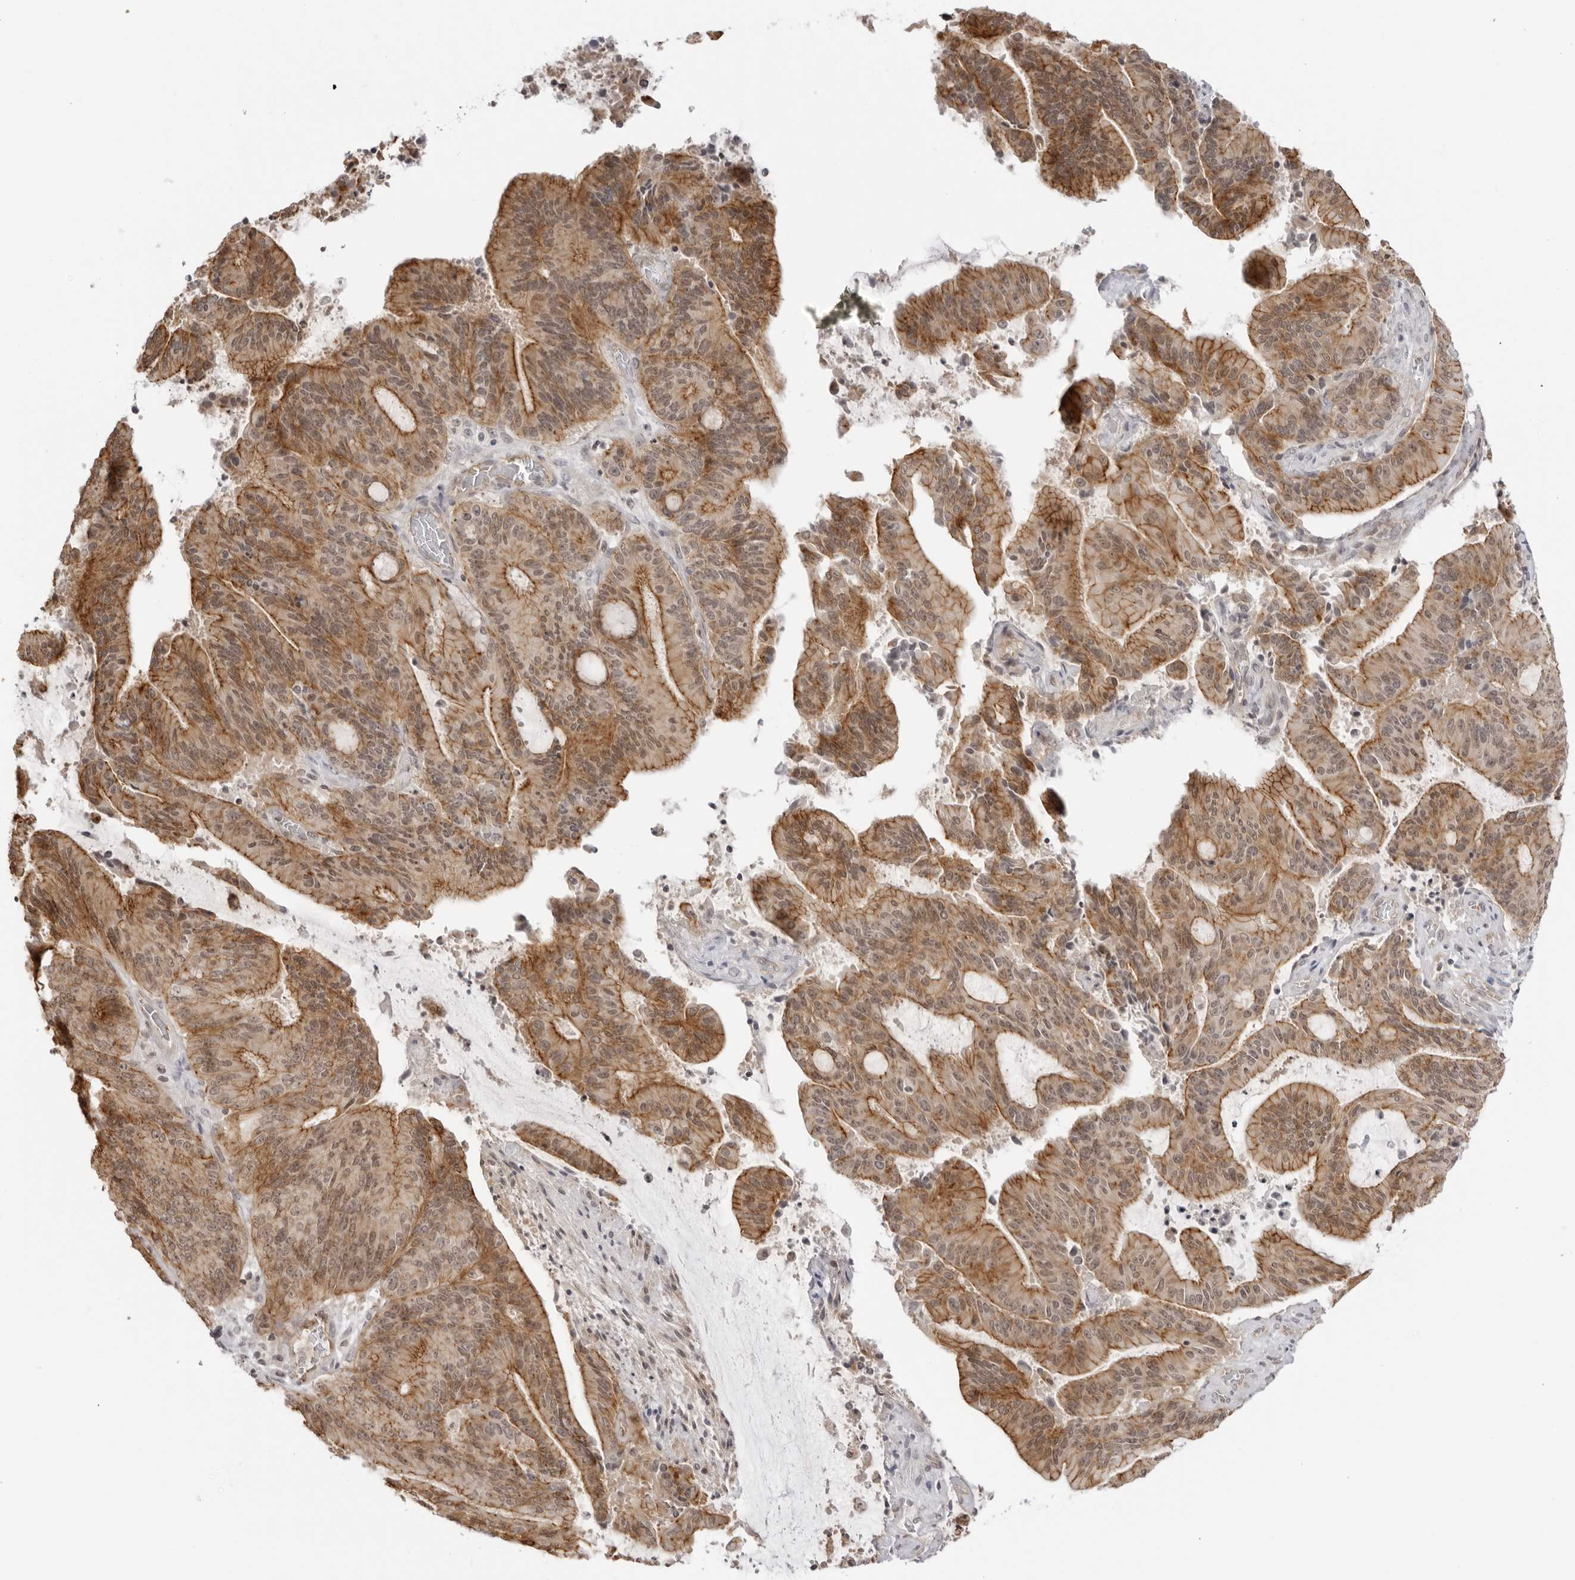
{"staining": {"intensity": "moderate", "quantity": ">75%", "location": "cytoplasmic/membranous"}, "tissue": "liver cancer", "cell_type": "Tumor cells", "image_type": "cancer", "snomed": [{"axis": "morphology", "description": "Normal tissue, NOS"}, {"axis": "morphology", "description": "Cholangiocarcinoma"}, {"axis": "topography", "description": "Liver"}, {"axis": "topography", "description": "Peripheral nerve tissue"}], "caption": "This image shows immunohistochemistry staining of human liver cancer, with medium moderate cytoplasmic/membranous staining in approximately >75% of tumor cells.", "gene": "TRAPPC3", "patient": {"sex": "female", "age": 73}}